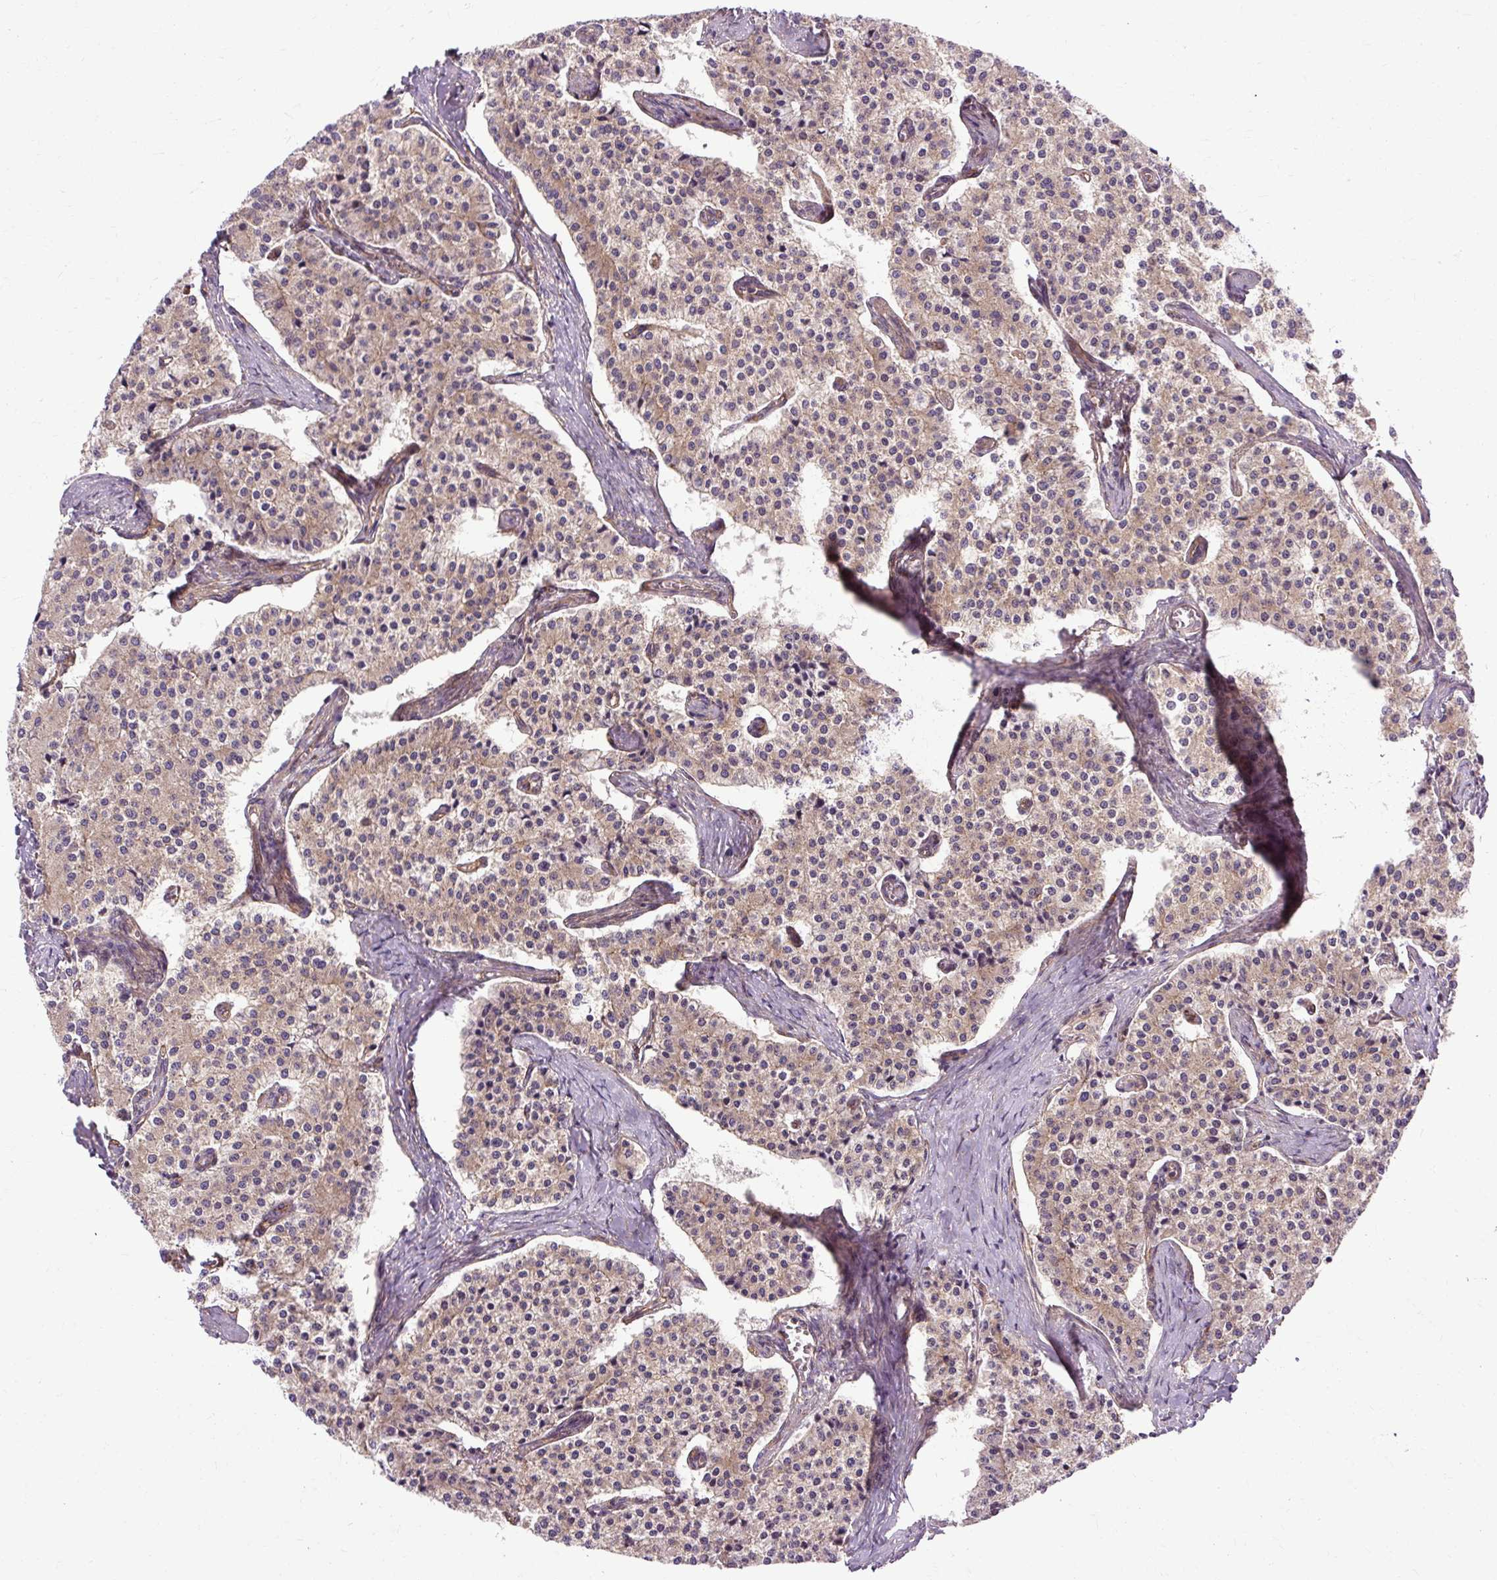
{"staining": {"intensity": "moderate", "quantity": "25%-75%", "location": "cytoplasmic/membranous"}, "tissue": "carcinoid", "cell_type": "Tumor cells", "image_type": "cancer", "snomed": [{"axis": "morphology", "description": "Carcinoid, malignant, NOS"}, {"axis": "topography", "description": "Colon"}], "caption": "An IHC photomicrograph of tumor tissue is shown. Protein staining in brown shows moderate cytoplasmic/membranous positivity in carcinoid within tumor cells.", "gene": "CCDC93", "patient": {"sex": "female", "age": 52}}